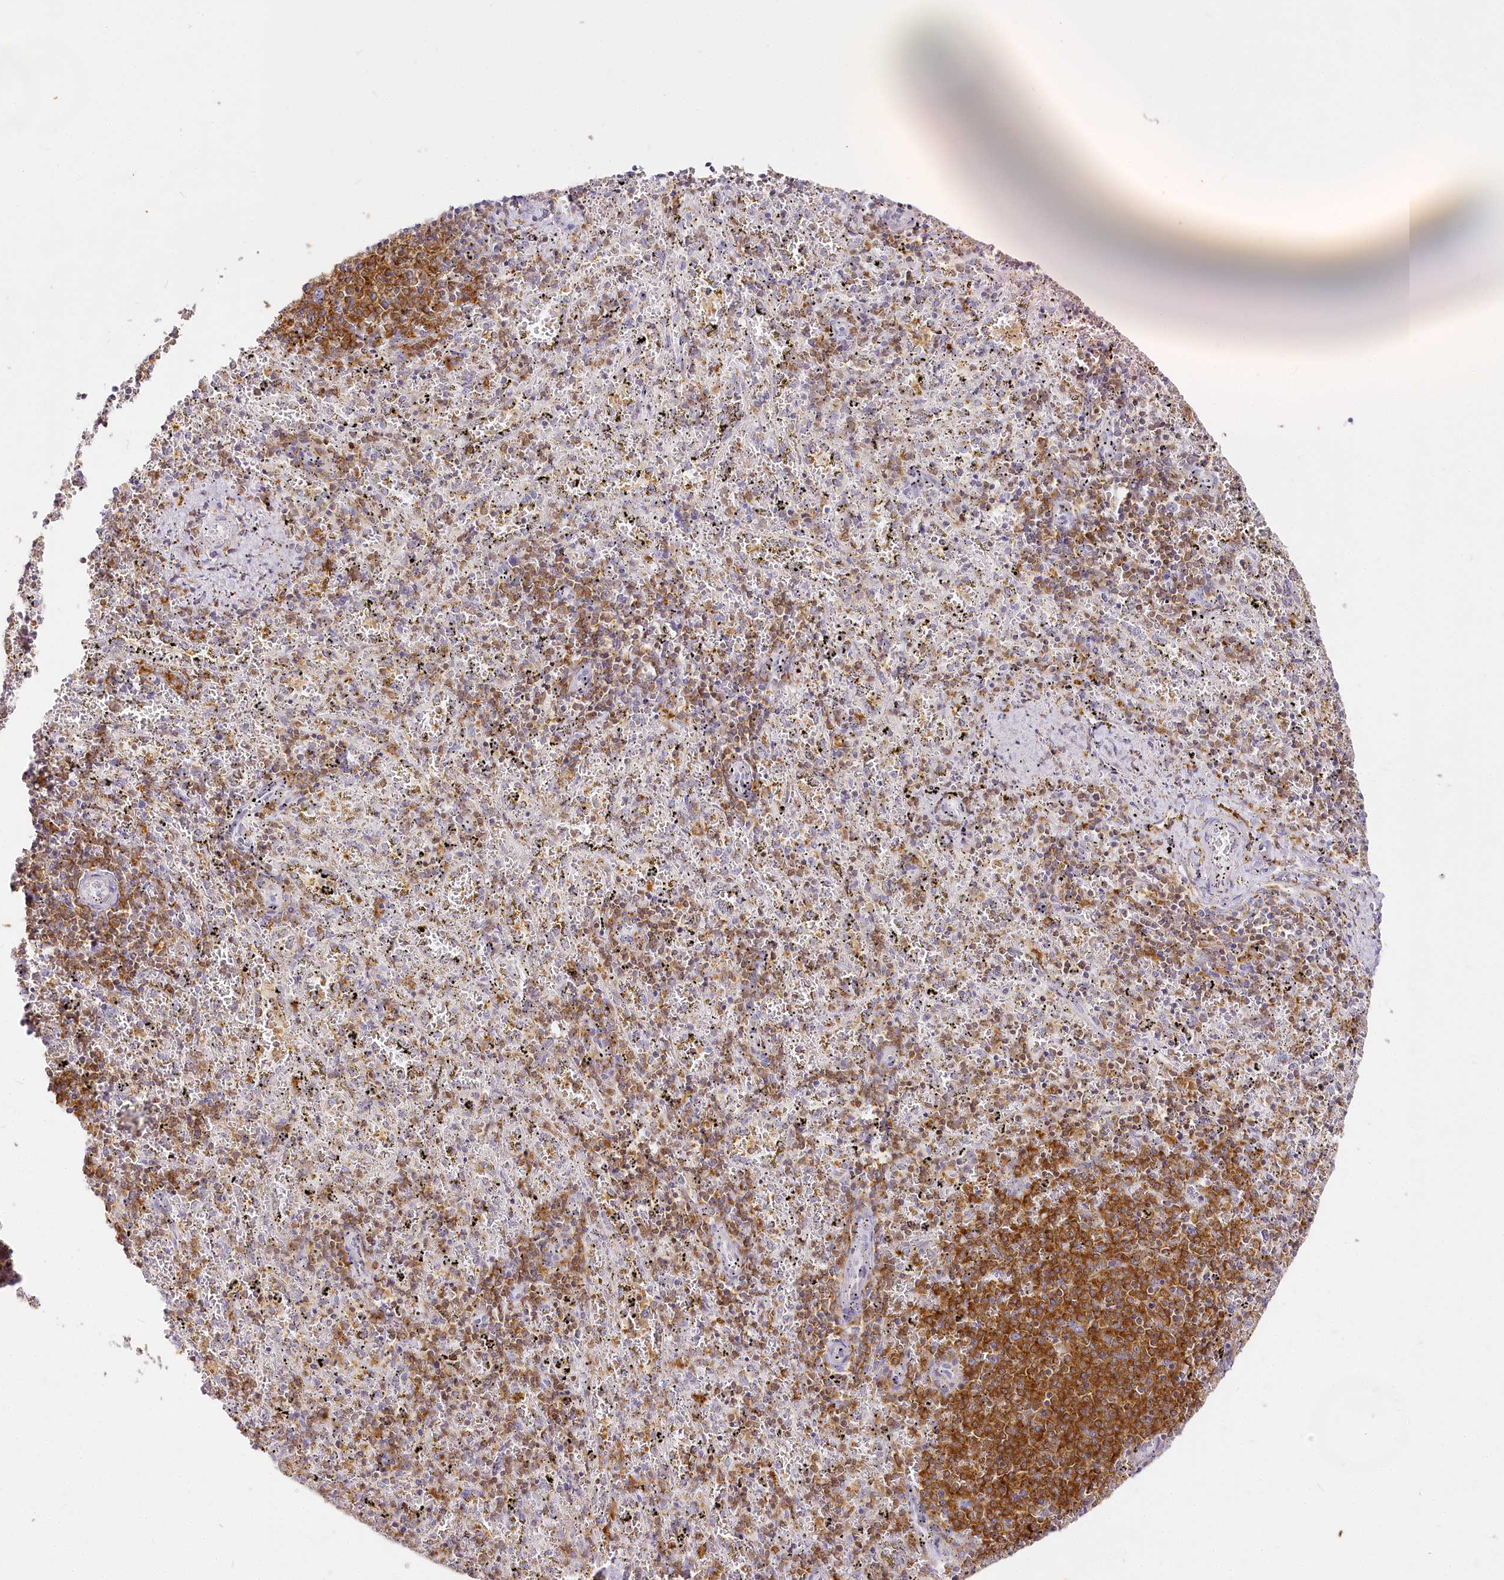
{"staining": {"intensity": "moderate", "quantity": "25%-75%", "location": "cytoplasmic/membranous"}, "tissue": "spleen", "cell_type": "Cells in red pulp", "image_type": "normal", "snomed": [{"axis": "morphology", "description": "Normal tissue, NOS"}, {"axis": "topography", "description": "Spleen"}], "caption": "Immunohistochemical staining of normal human spleen reveals 25%-75% levels of moderate cytoplasmic/membranous protein staining in about 25%-75% of cells in red pulp. (DAB IHC, brown staining for protein, blue staining for nuclei).", "gene": "DOCK2", "patient": {"sex": "male", "age": 11}}